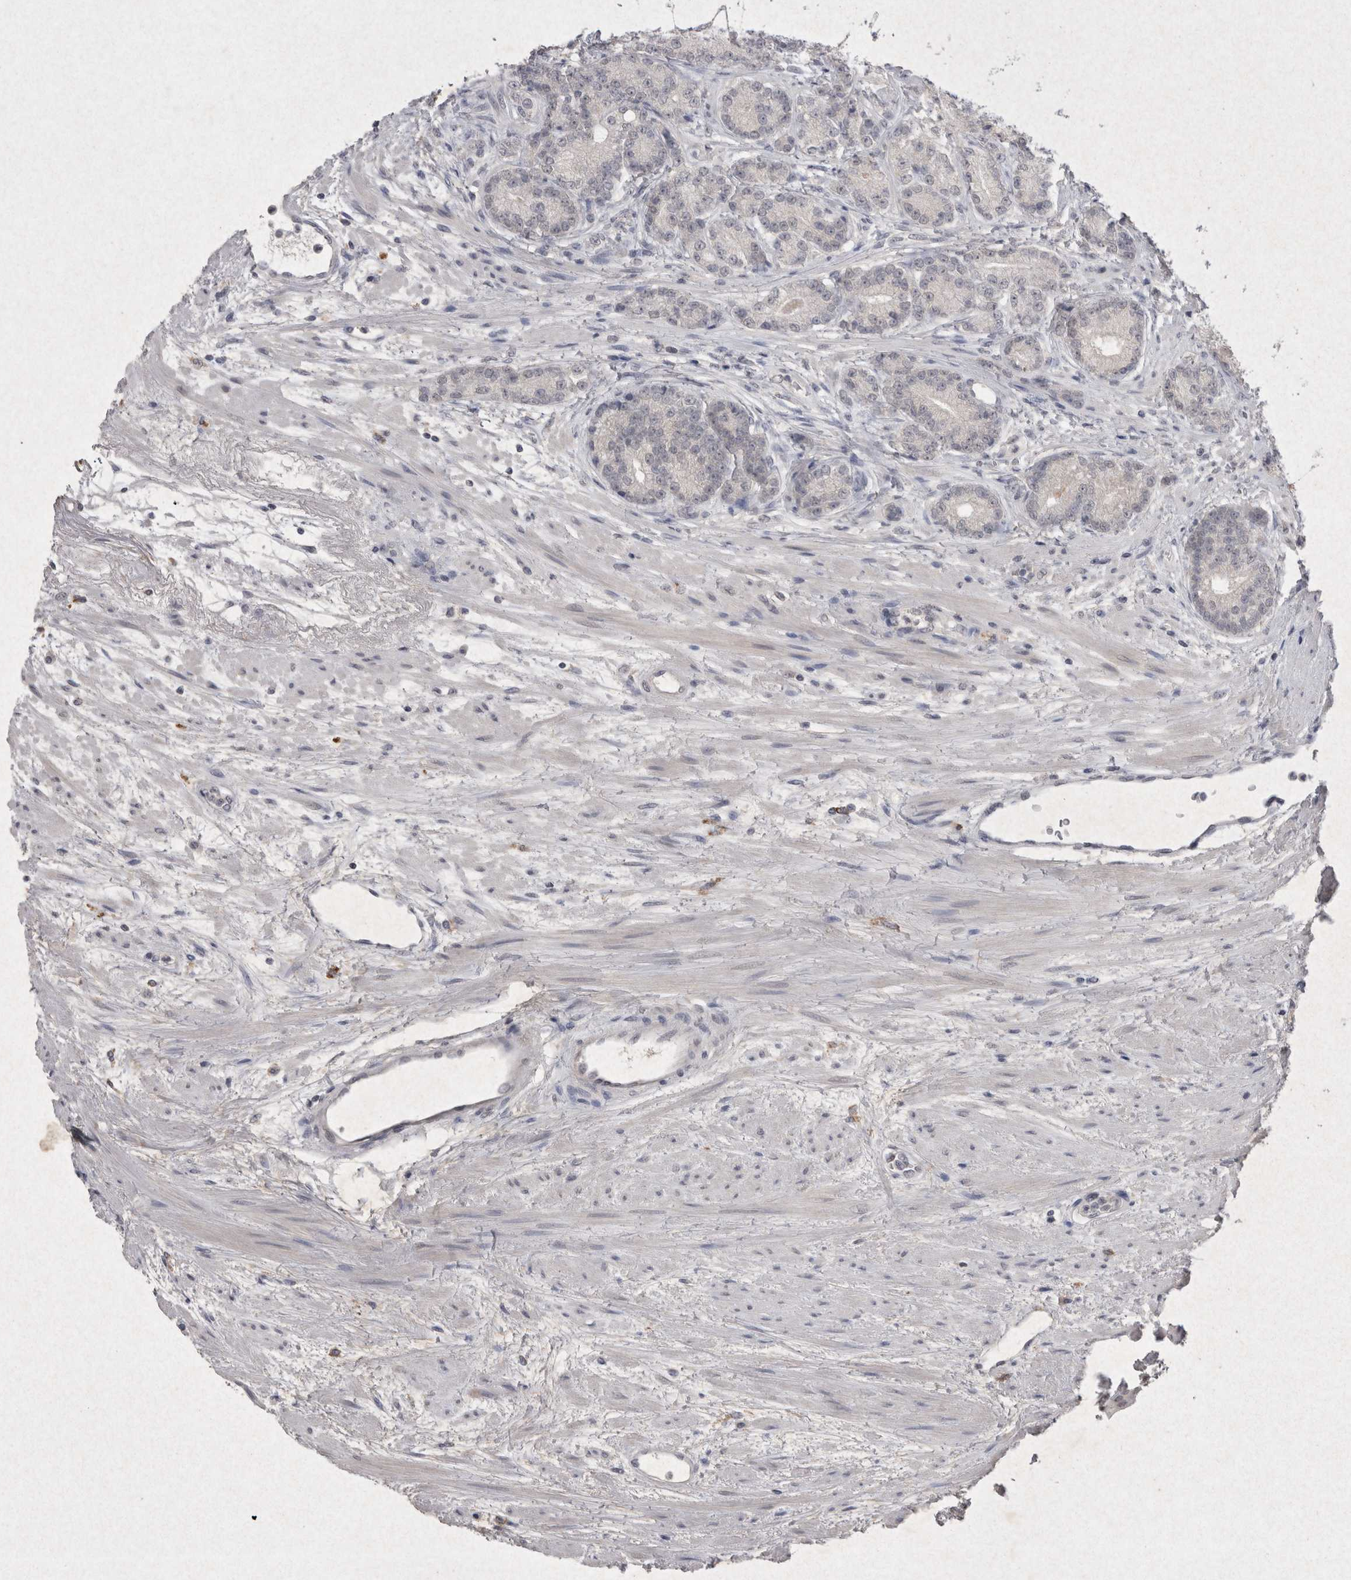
{"staining": {"intensity": "negative", "quantity": "none", "location": "none"}, "tissue": "prostate cancer", "cell_type": "Tumor cells", "image_type": "cancer", "snomed": [{"axis": "morphology", "description": "Adenocarcinoma, High grade"}, {"axis": "topography", "description": "Prostate"}], "caption": "Immunohistochemistry (IHC) of high-grade adenocarcinoma (prostate) exhibits no positivity in tumor cells.", "gene": "LYVE1", "patient": {"sex": "male", "age": 61}}